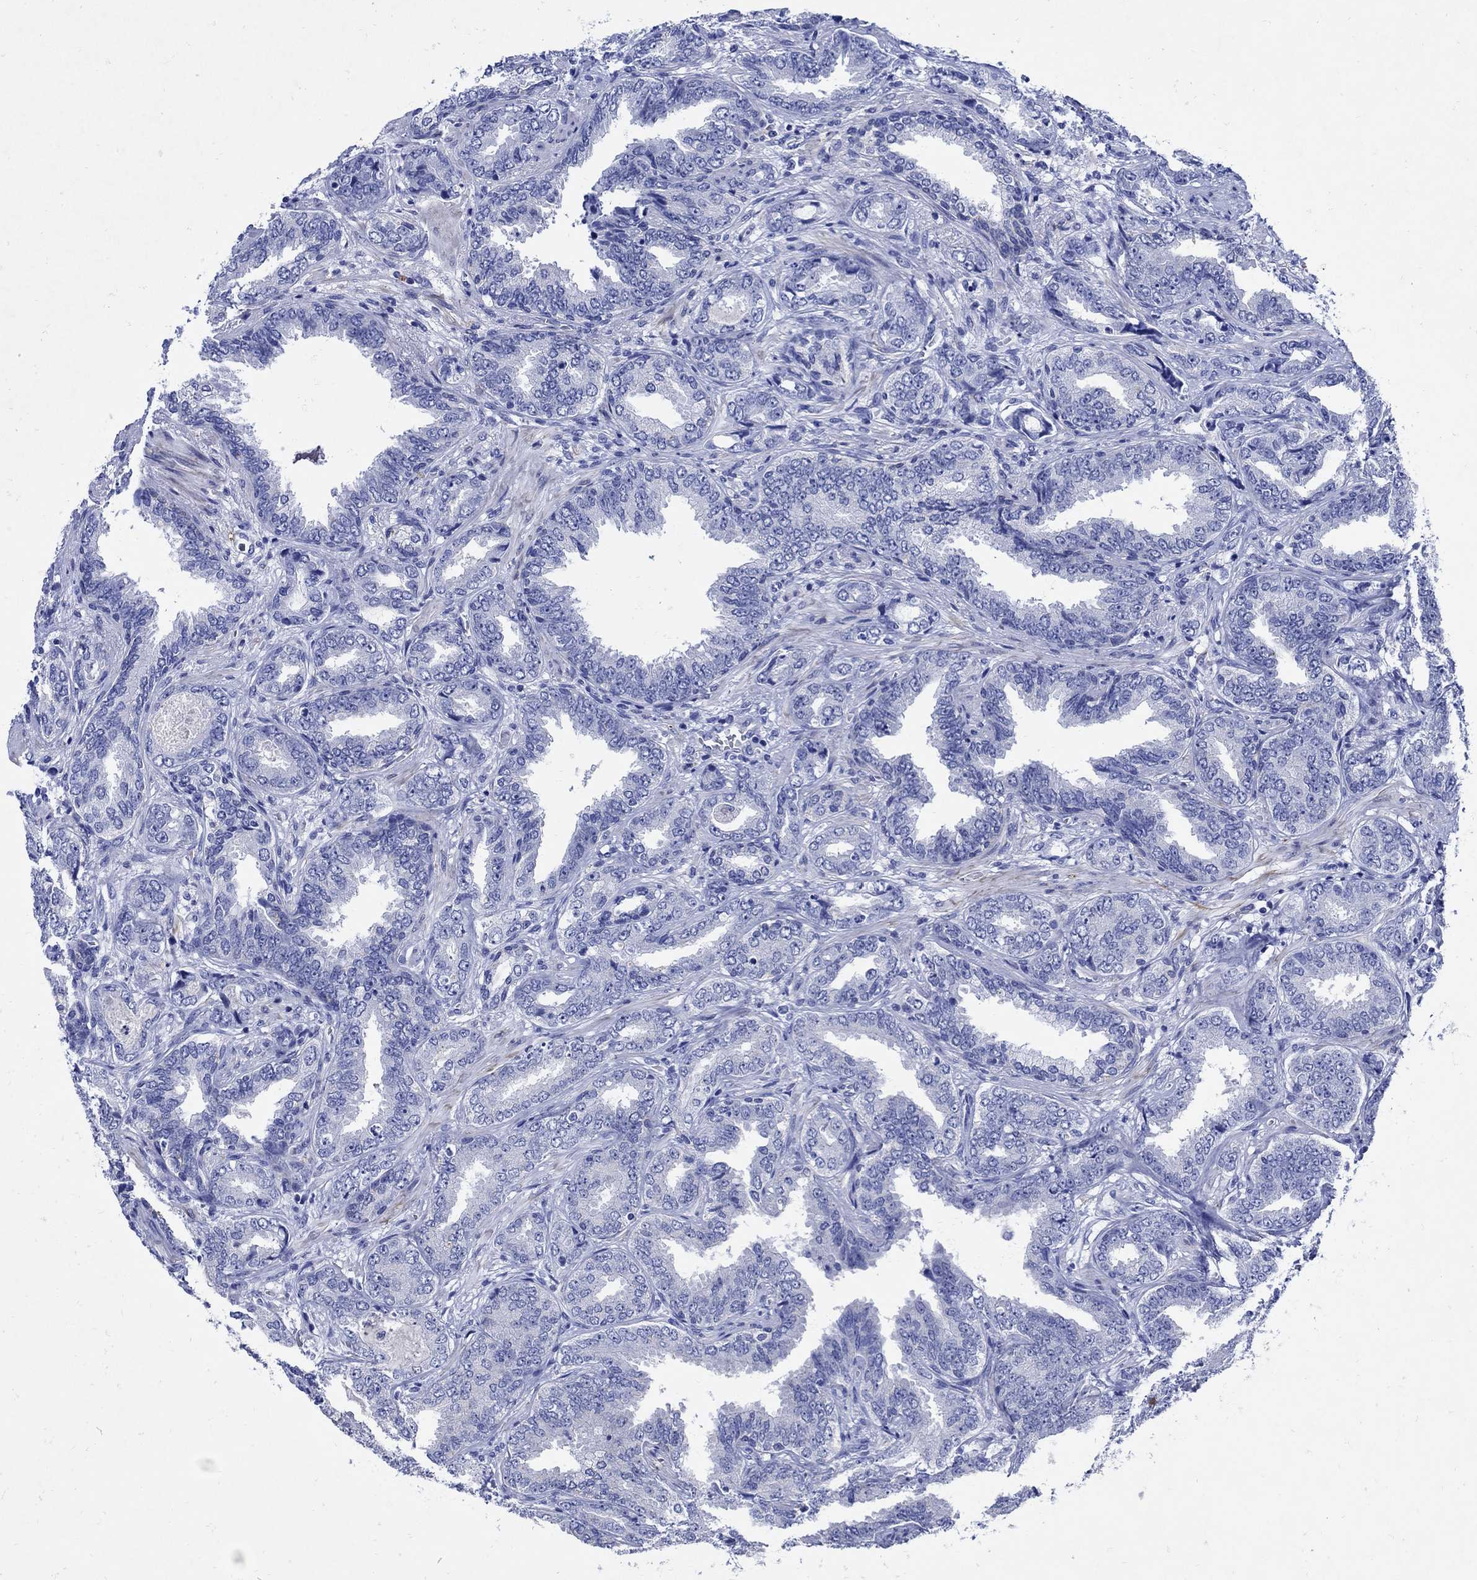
{"staining": {"intensity": "negative", "quantity": "none", "location": "none"}, "tissue": "prostate cancer", "cell_type": "Tumor cells", "image_type": "cancer", "snomed": [{"axis": "morphology", "description": "Adenocarcinoma, Low grade"}, {"axis": "topography", "description": "Prostate"}], "caption": "Tumor cells show no significant expression in prostate cancer.", "gene": "NOS1", "patient": {"sex": "male", "age": 68}}